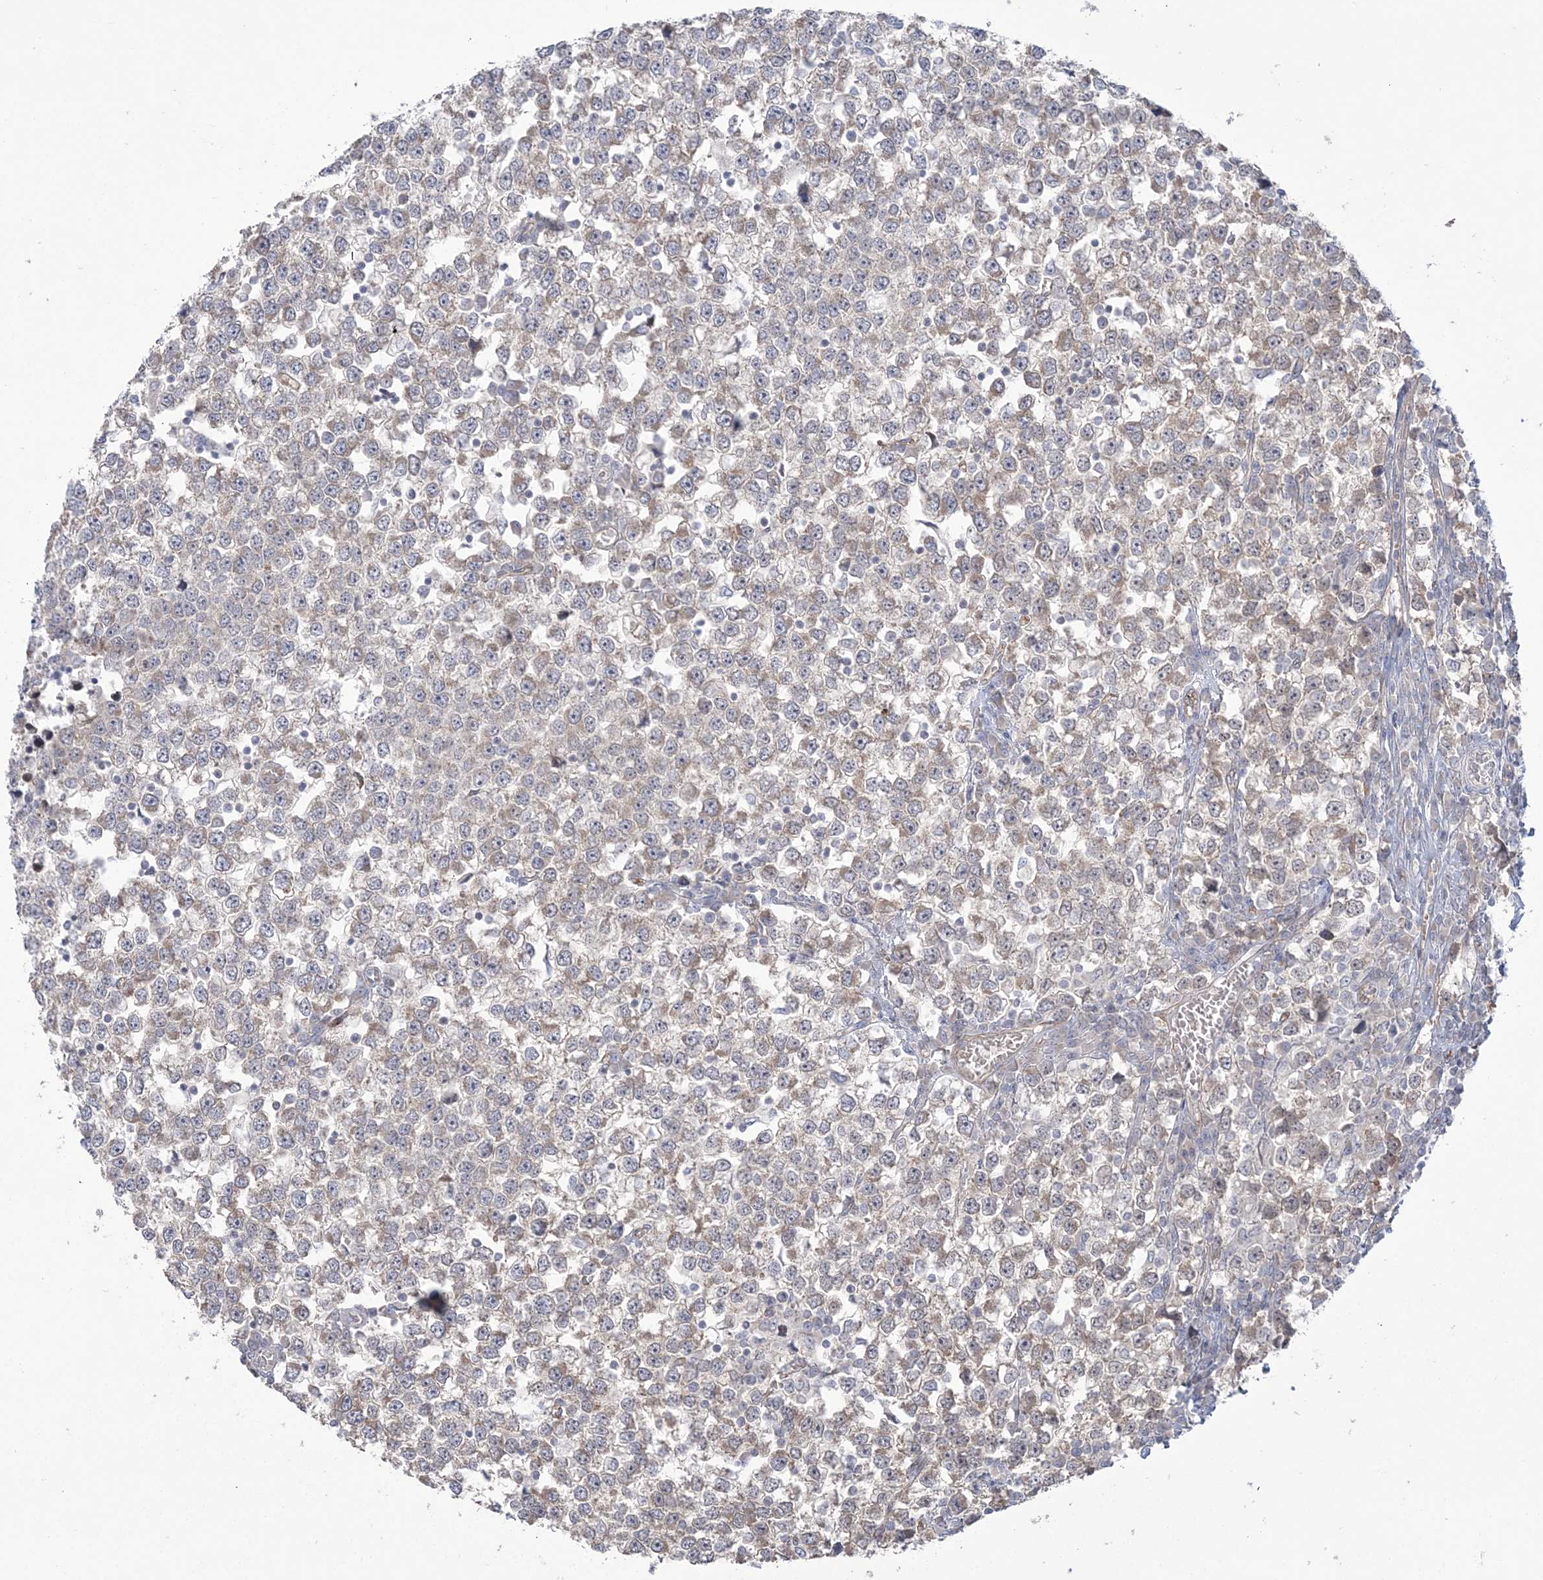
{"staining": {"intensity": "weak", "quantity": "25%-75%", "location": "cytoplasmic/membranous"}, "tissue": "testis cancer", "cell_type": "Tumor cells", "image_type": "cancer", "snomed": [{"axis": "morphology", "description": "Seminoma, NOS"}, {"axis": "topography", "description": "Testis"}], "caption": "Human seminoma (testis) stained with a protein marker shows weak staining in tumor cells.", "gene": "FARSB", "patient": {"sex": "male", "age": 65}}